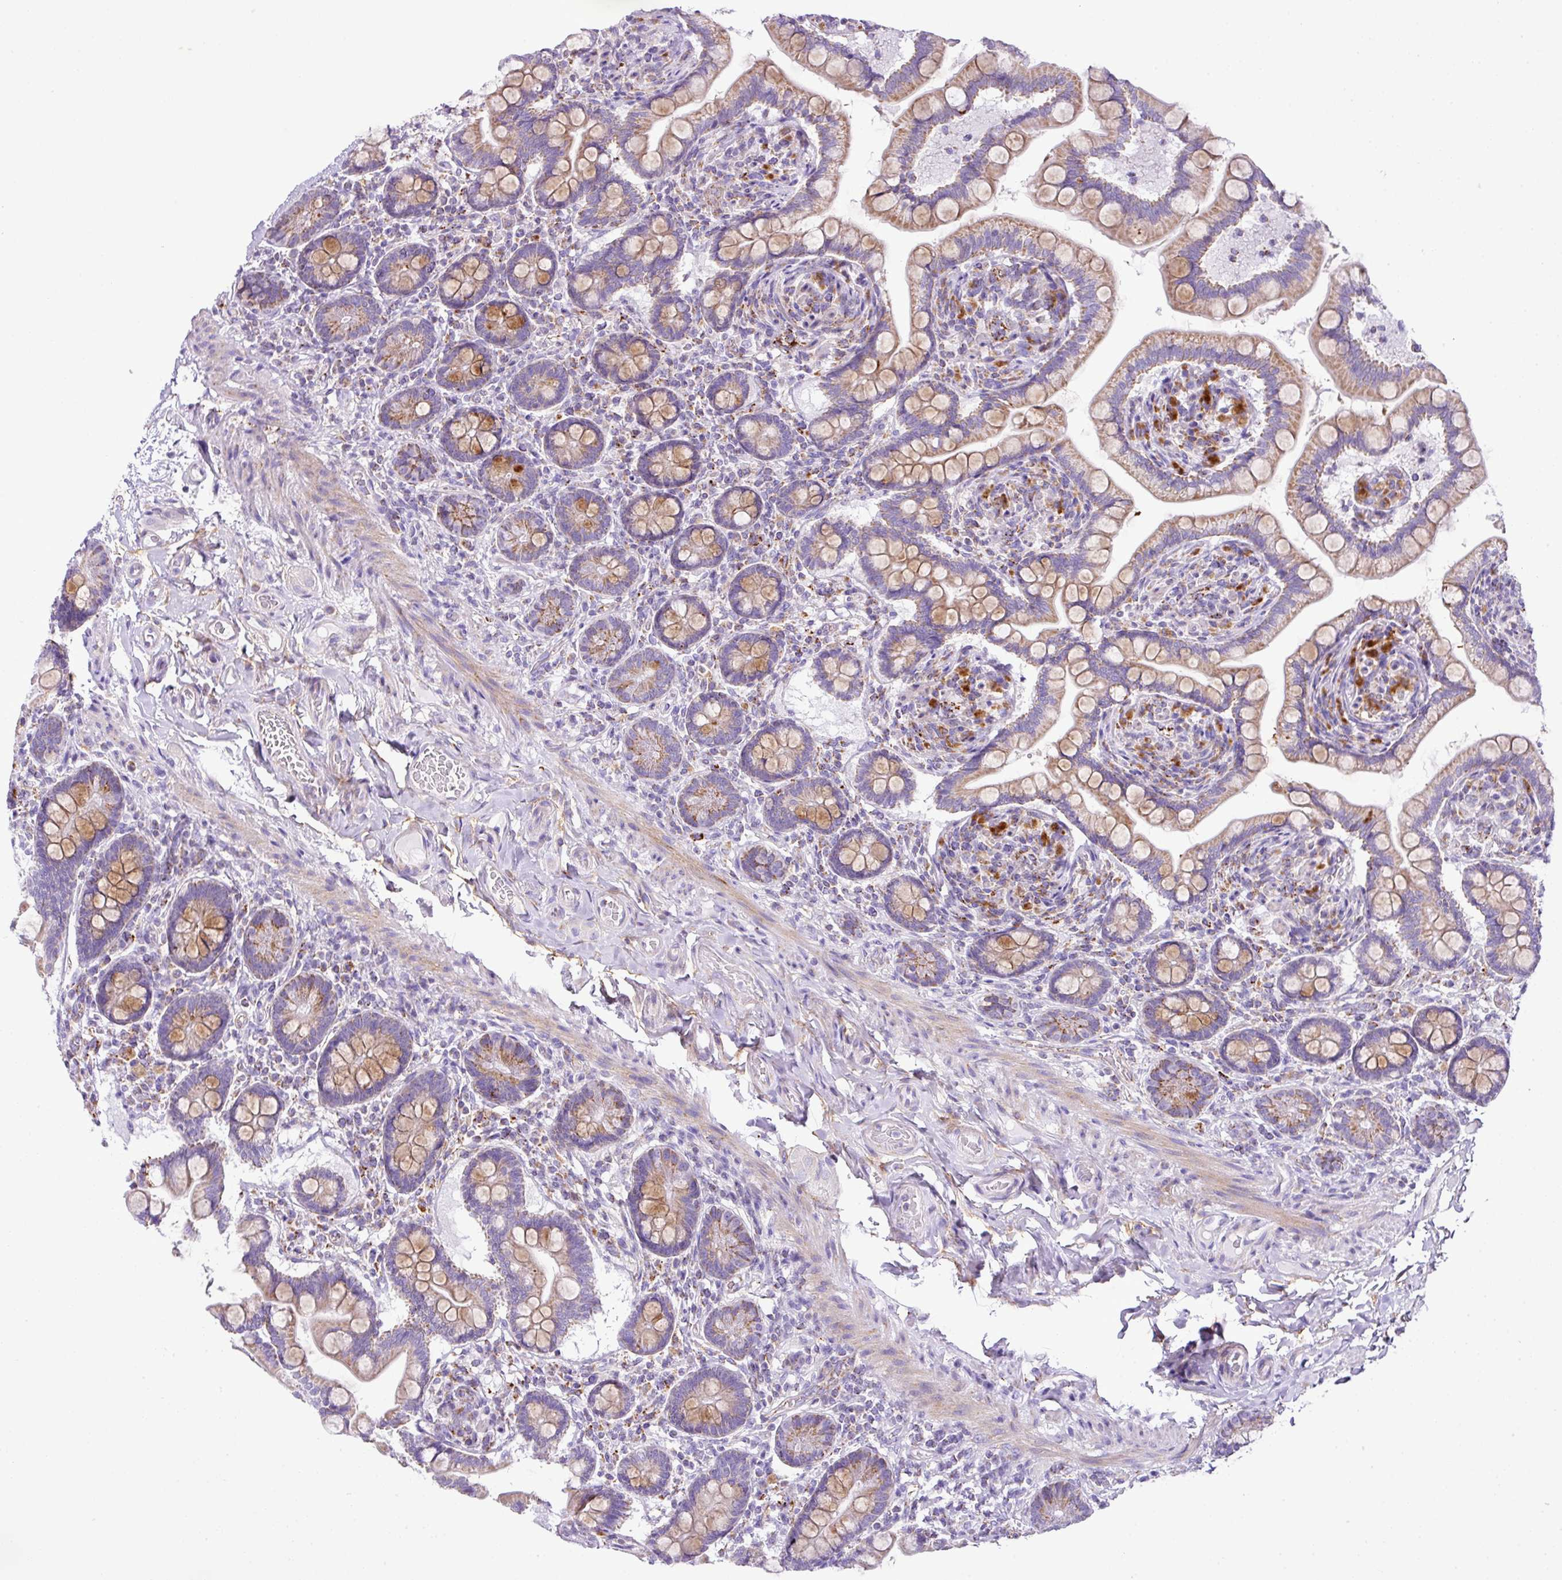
{"staining": {"intensity": "weak", "quantity": "25%-75%", "location": "cytoplasmic/membranous"}, "tissue": "small intestine", "cell_type": "Glandular cells", "image_type": "normal", "snomed": [{"axis": "morphology", "description": "Normal tissue, NOS"}, {"axis": "topography", "description": "Small intestine"}], "caption": "Immunohistochemical staining of normal small intestine displays weak cytoplasmic/membranous protein expression in about 25%-75% of glandular cells. The staining was performed using DAB (3,3'-diaminobenzidine) to visualize the protein expression in brown, while the nuclei were stained in blue with hematoxylin (Magnification: 20x).", "gene": "PGAP4", "patient": {"sex": "female", "age": 64}}